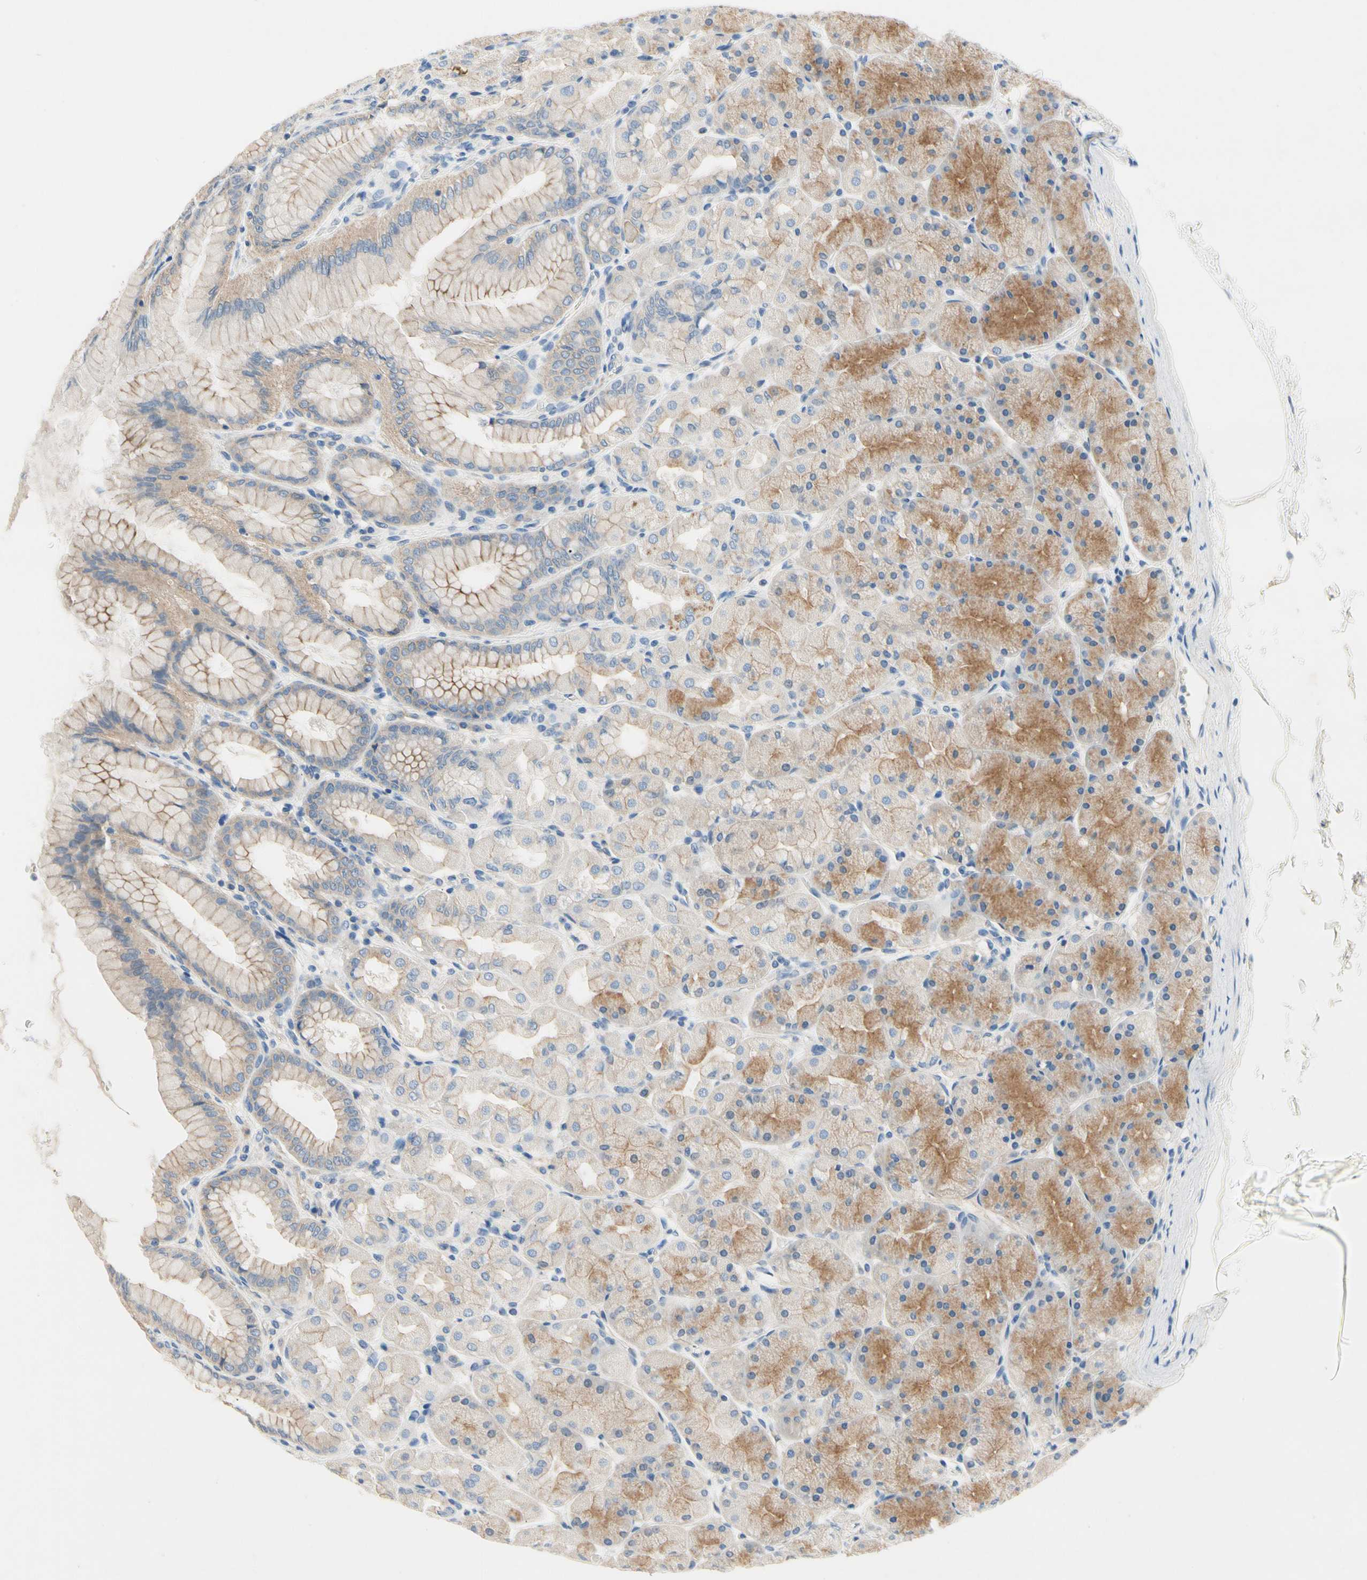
{"staining": {"intensity": "moderate", "quantity": "<25%", "location": "cytoplasmic/membranous"}, "tissue": "stomach", "cell_type": "Glandular cells", "image_type": "normal", "snomed": [{"axis": "morphology", "description": "Normal tissue, NOS"}, {"axis": "topography", "description": "Stomach, upper"}], "caption": "High-power microscopy captured an IHC image of benign stomach, revealing moderate cytoplasmic/membranous staining in about <25% of glandular cells.", "gene": "CA14", "patient": {"sex": "female", "age": 56}}